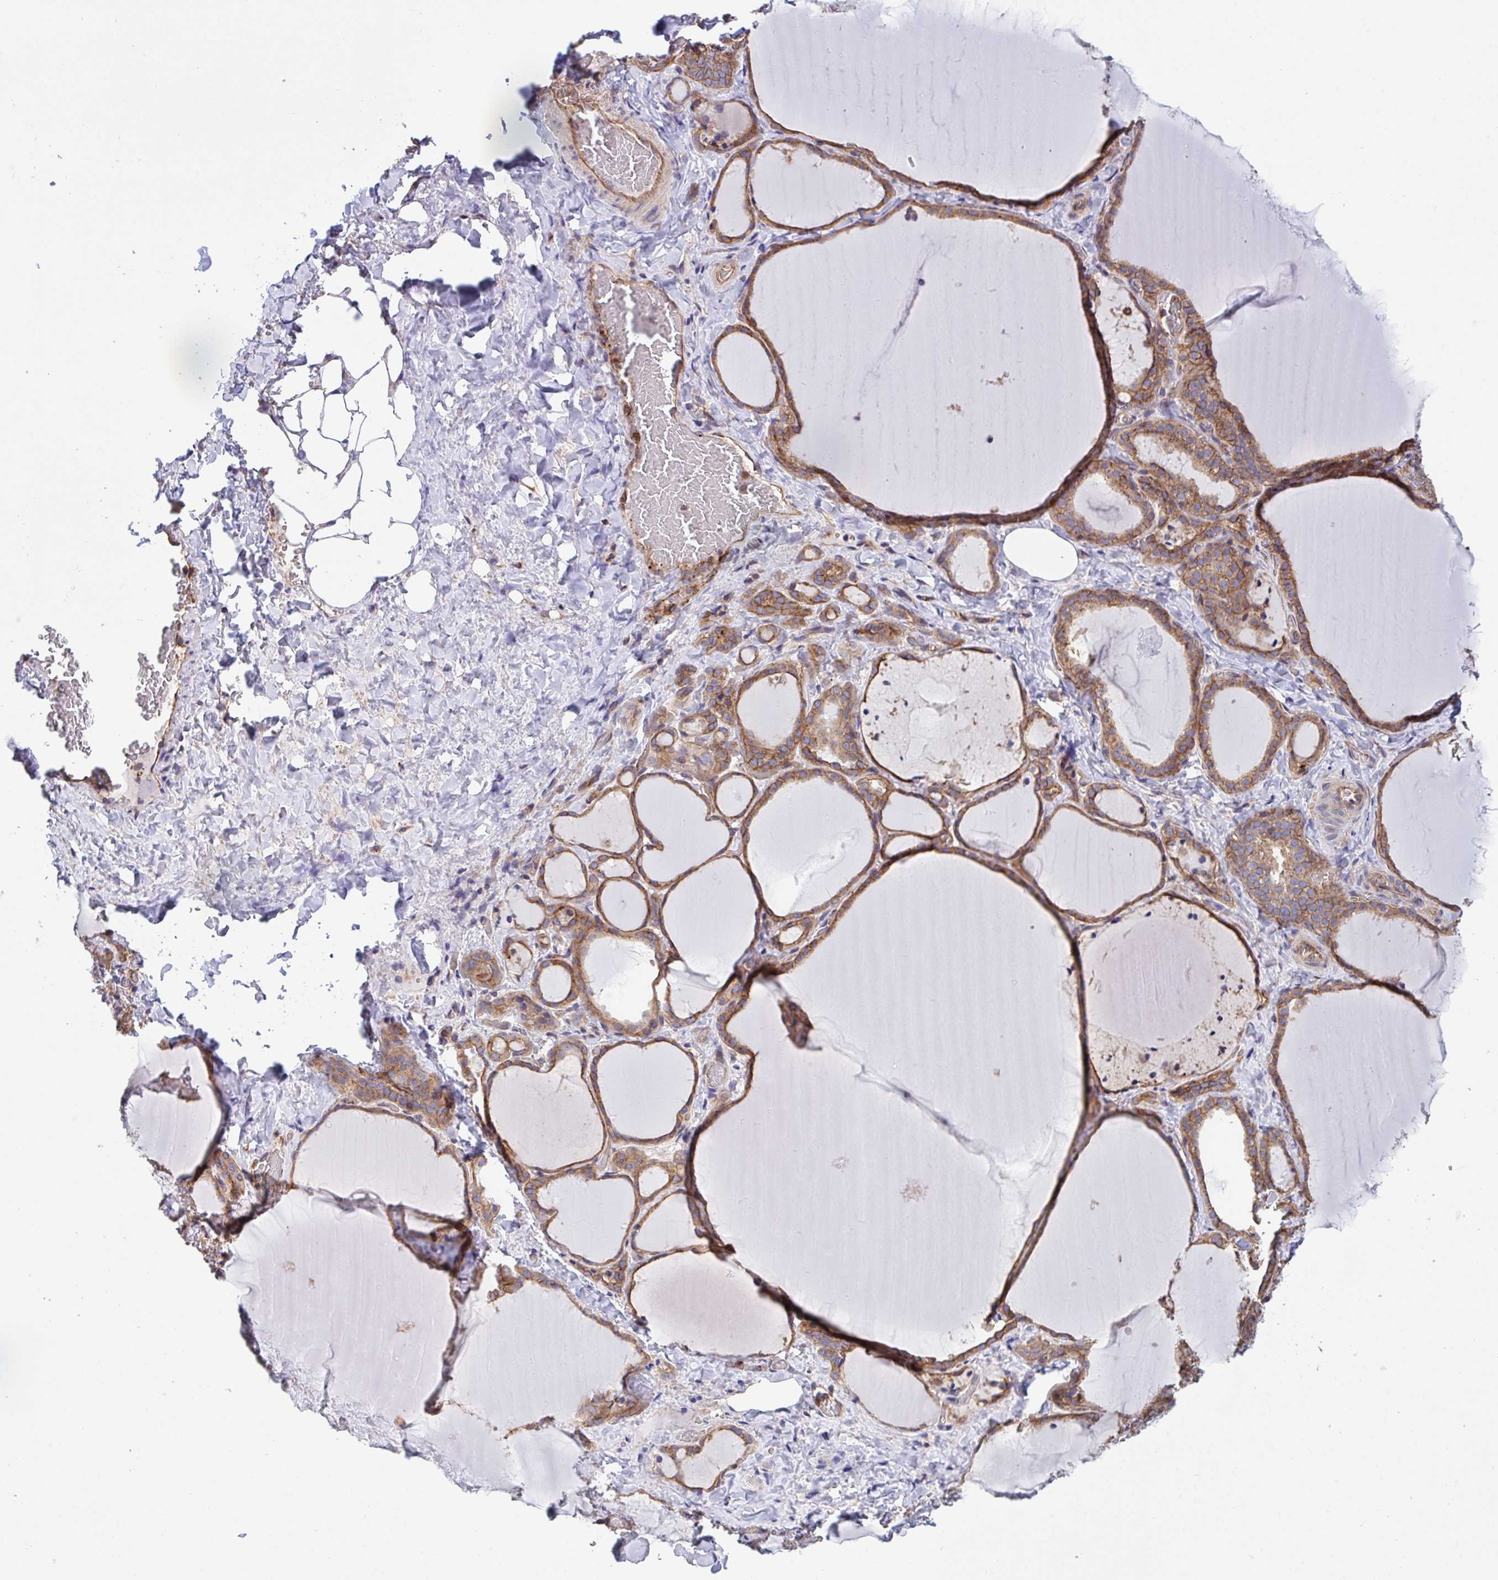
{"staining": {"intensity": "moderate", "quantity": ">75%", "location": "cytoplasmic/membranous"}, "tissue": "thyroid gland", "cell_type": "Glandular cells", "image_type": "normal", "snomed": [{"axis": "morphology", "description": "Normal tissue, NOS"}, {"axis": "topography", "description": "Thyroid gland"}], "caption": "IHC image of benign thyroid gland: thyroid gland stained using immunohistochemistry reveals medium levels of moderate protein expression localized specifically in the cytoplasmic/membranous of glandular cells, appearing as a cytoplasmic/membranous brown color.", "gene": "C4orf36", "patient": {"sex": "female", "age": 22}}